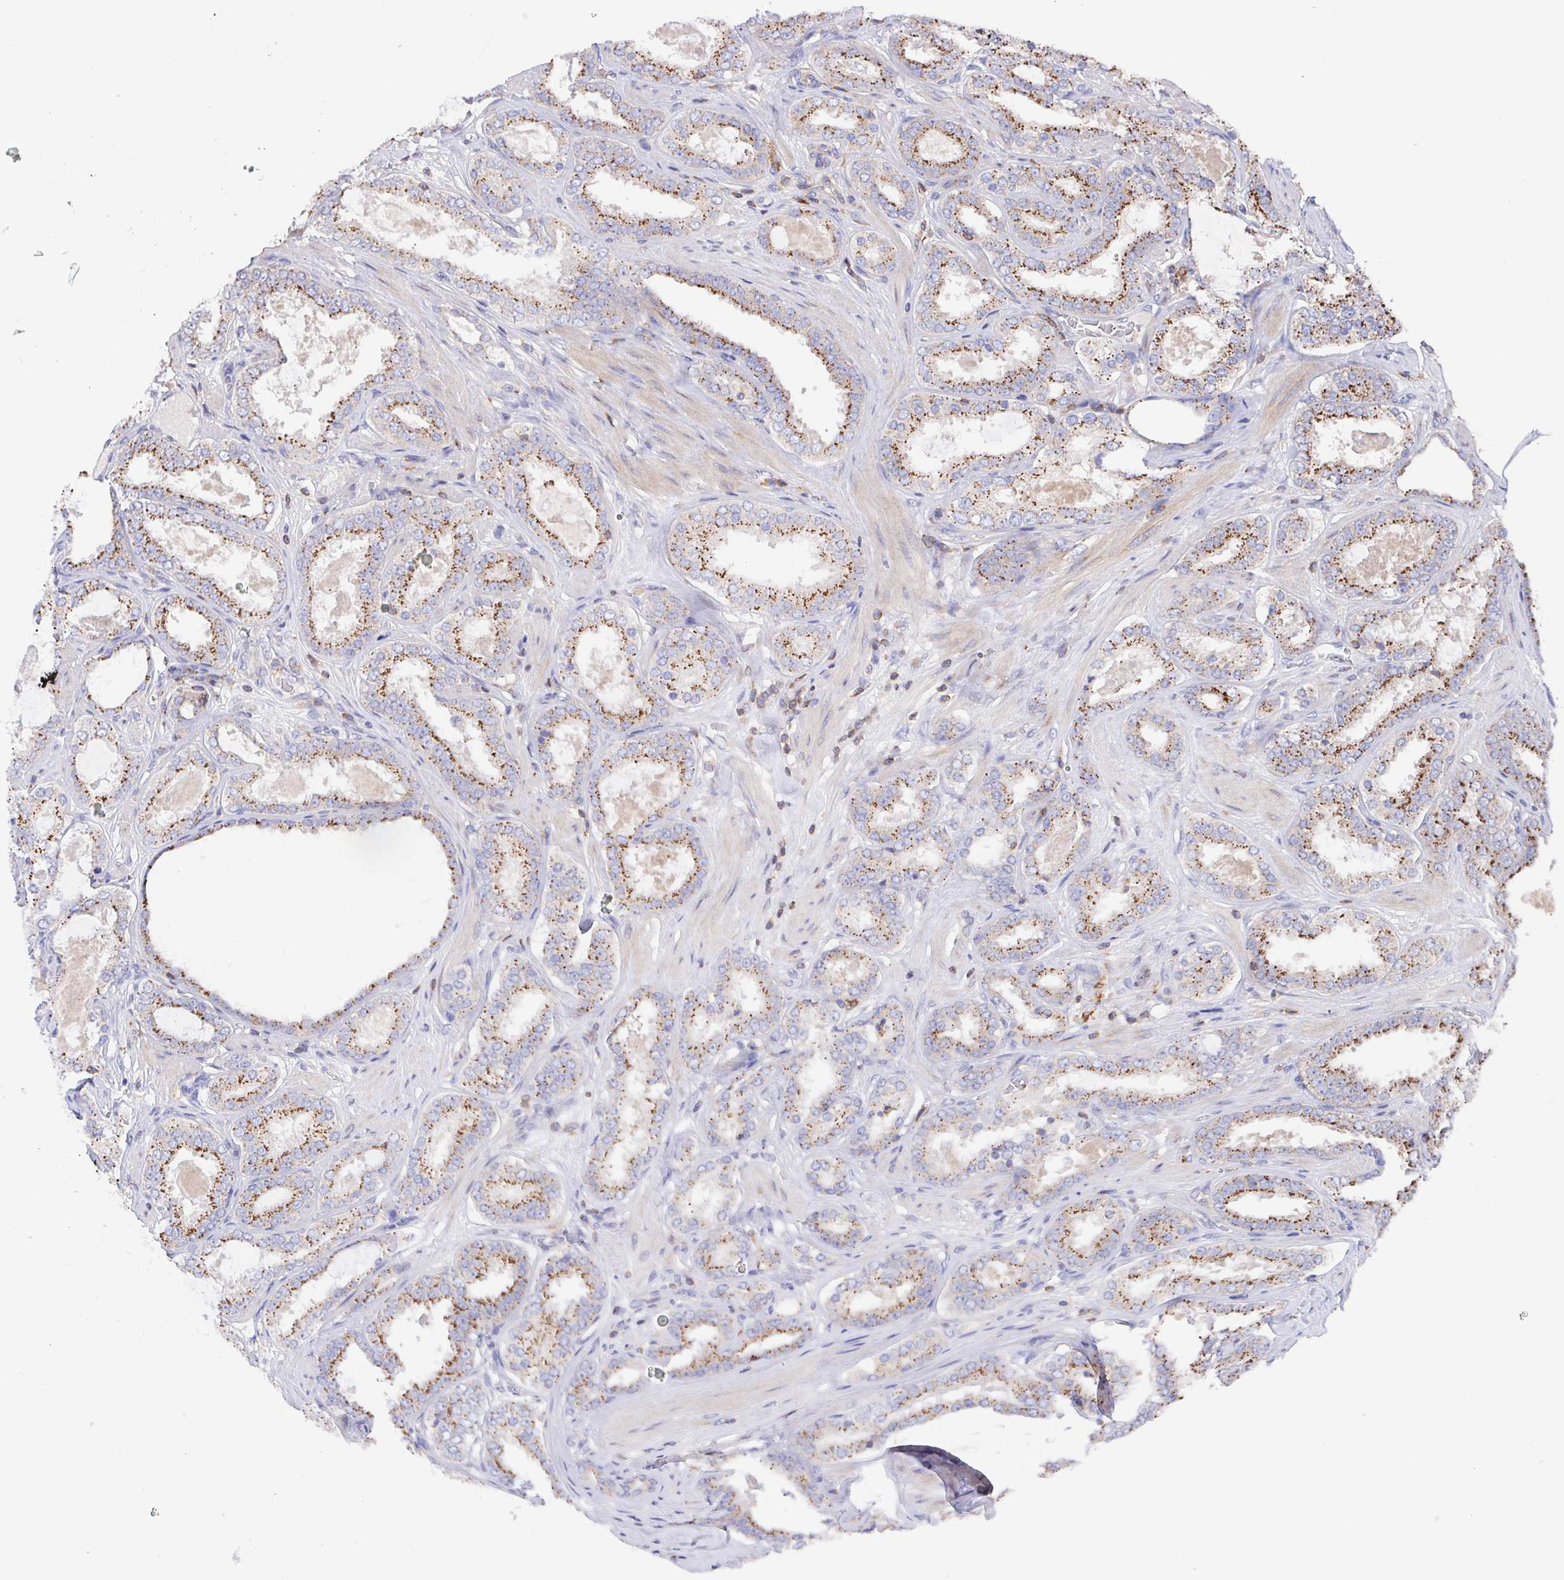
{"staining": {"intensity": "moderate", "quantity": "25%-75%", "location": "cytoplasmic/membranous"}, "tissue": "prostate cancer", "cell_type": "Tumor cells", "image_type": "cancer", "snomed": [{"axis": "morphology", "description": "Adenocarcinoma, High grade"}, {"axis": "topography", "description": "Prostate"}], "caption": "Prostate cancer (high-grade adenocarcinoma) stained with a protein marker demonstrates moderate staining in tumor cells.", "gene": "FAM241A", "patient": {"sex": "male", "age": 63}}